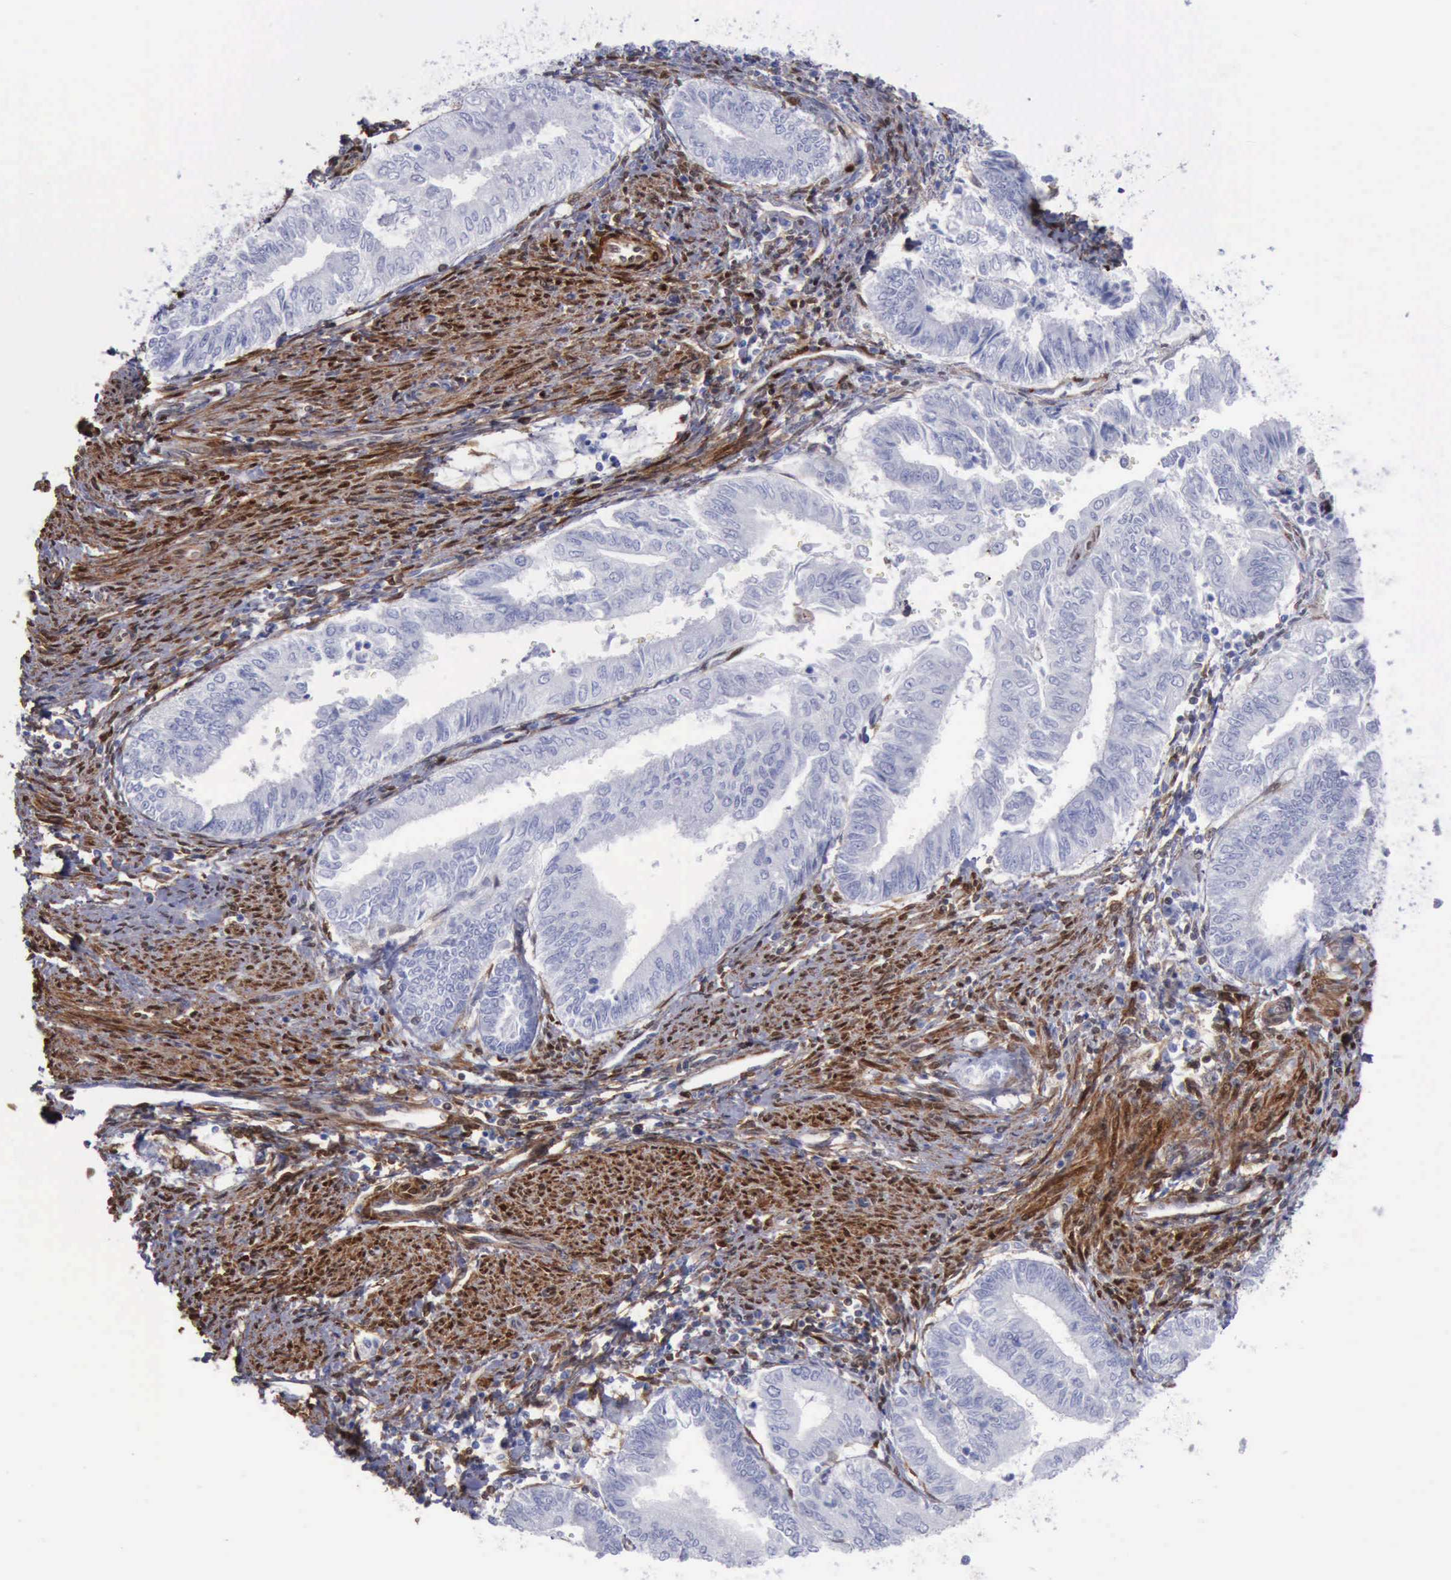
{"staining": {"intensity": "negative", "quantity": "none", "location": "none"}, "tissue": "endometrial cancer", "cell_type": "Tumor cells", "image_type": "cancer", "snomed": [{"axis": "morphology", "description": "Adenocarcinoma, NOS"}, {"axis": "topography", "description": "Endometrium"}], "caption": "Endometrial adenocarcinoma was stained to show a protein in brown. There is no significant expression in tumor cells.", "gene": "FHL1", "patient": {"sex": "female", "age": 66}}